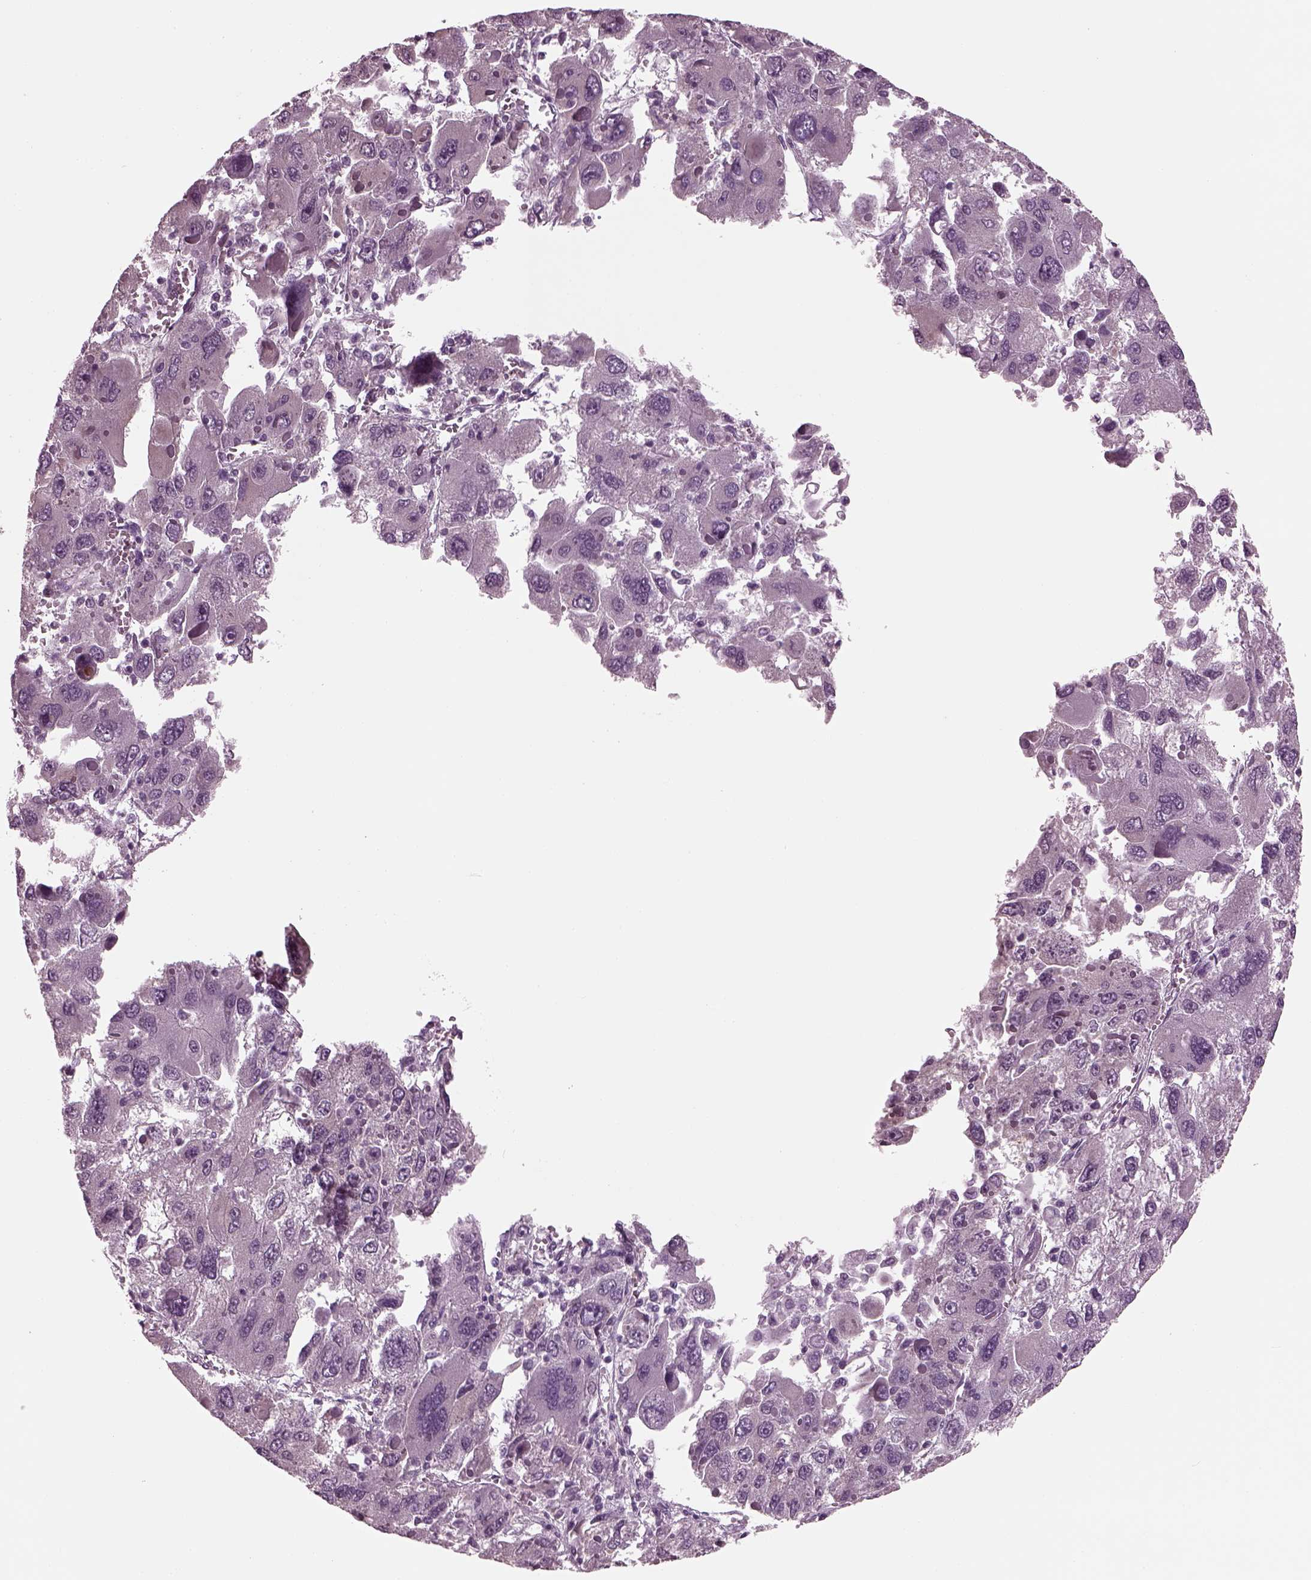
{"staining": {"intensity": "negative", "quantity": "none", "location": "none"}, "tissue": "liver cancer", "cell_type": "Tumor cells", "image_type": "cancer", "snomed": [{"axis": "morphology", "description": "Carcinoma, Hepatocellular, NOS"}, {"axis": "topography", "description": "Liver"}], "caption": "Liver cancer (hepatocellular carcinoma) was stained to show a protein in brown. There is no significant positivity in tumor cells.", "gene": "CLCN4", "patient": {"sex": "female", "age": 41}}